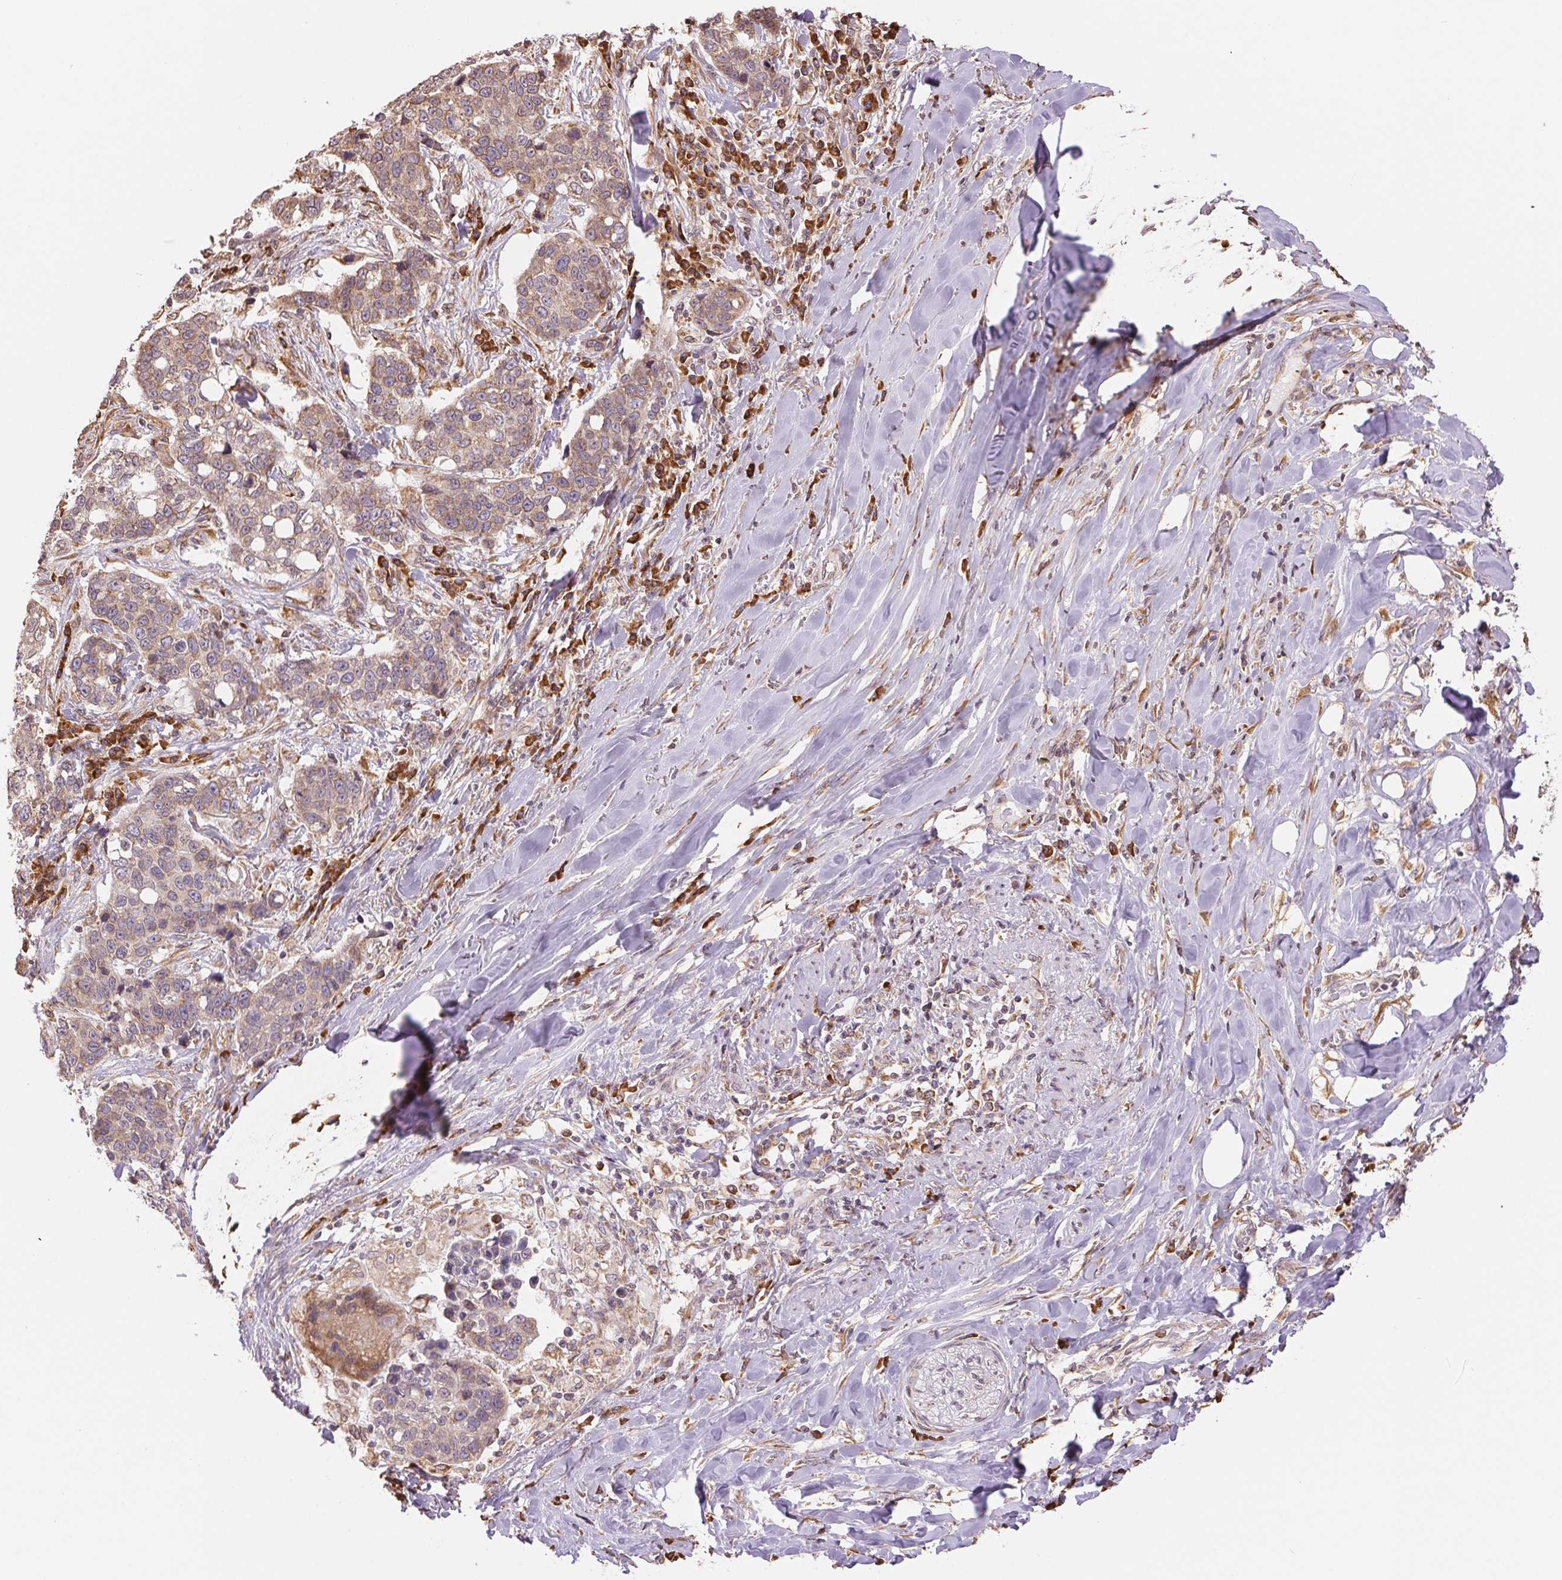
{"staining": {"intensity": "weak", "quantity": "25%-75%", "location": "cytoplasmic/membranous"}, "tissue": "lung cancer", "cell_type": "Tumor cells", "image_type": "cancer", "snomed": [{"axis": "morphology", "description": "Squamous cell carcinoma, NOS"}, {"axis": "topography", "description": "Lymph node"}, {"axis": "topography", "description": "Lung"}], "caption": "A micrograph of human lung squamous cell carcinoma stained for a protein exhibits weak cytoplasmic/membranous brown staining in tumor cells.", "gene": "RPN1", "patient": {"sex": "male", "age": 61}}